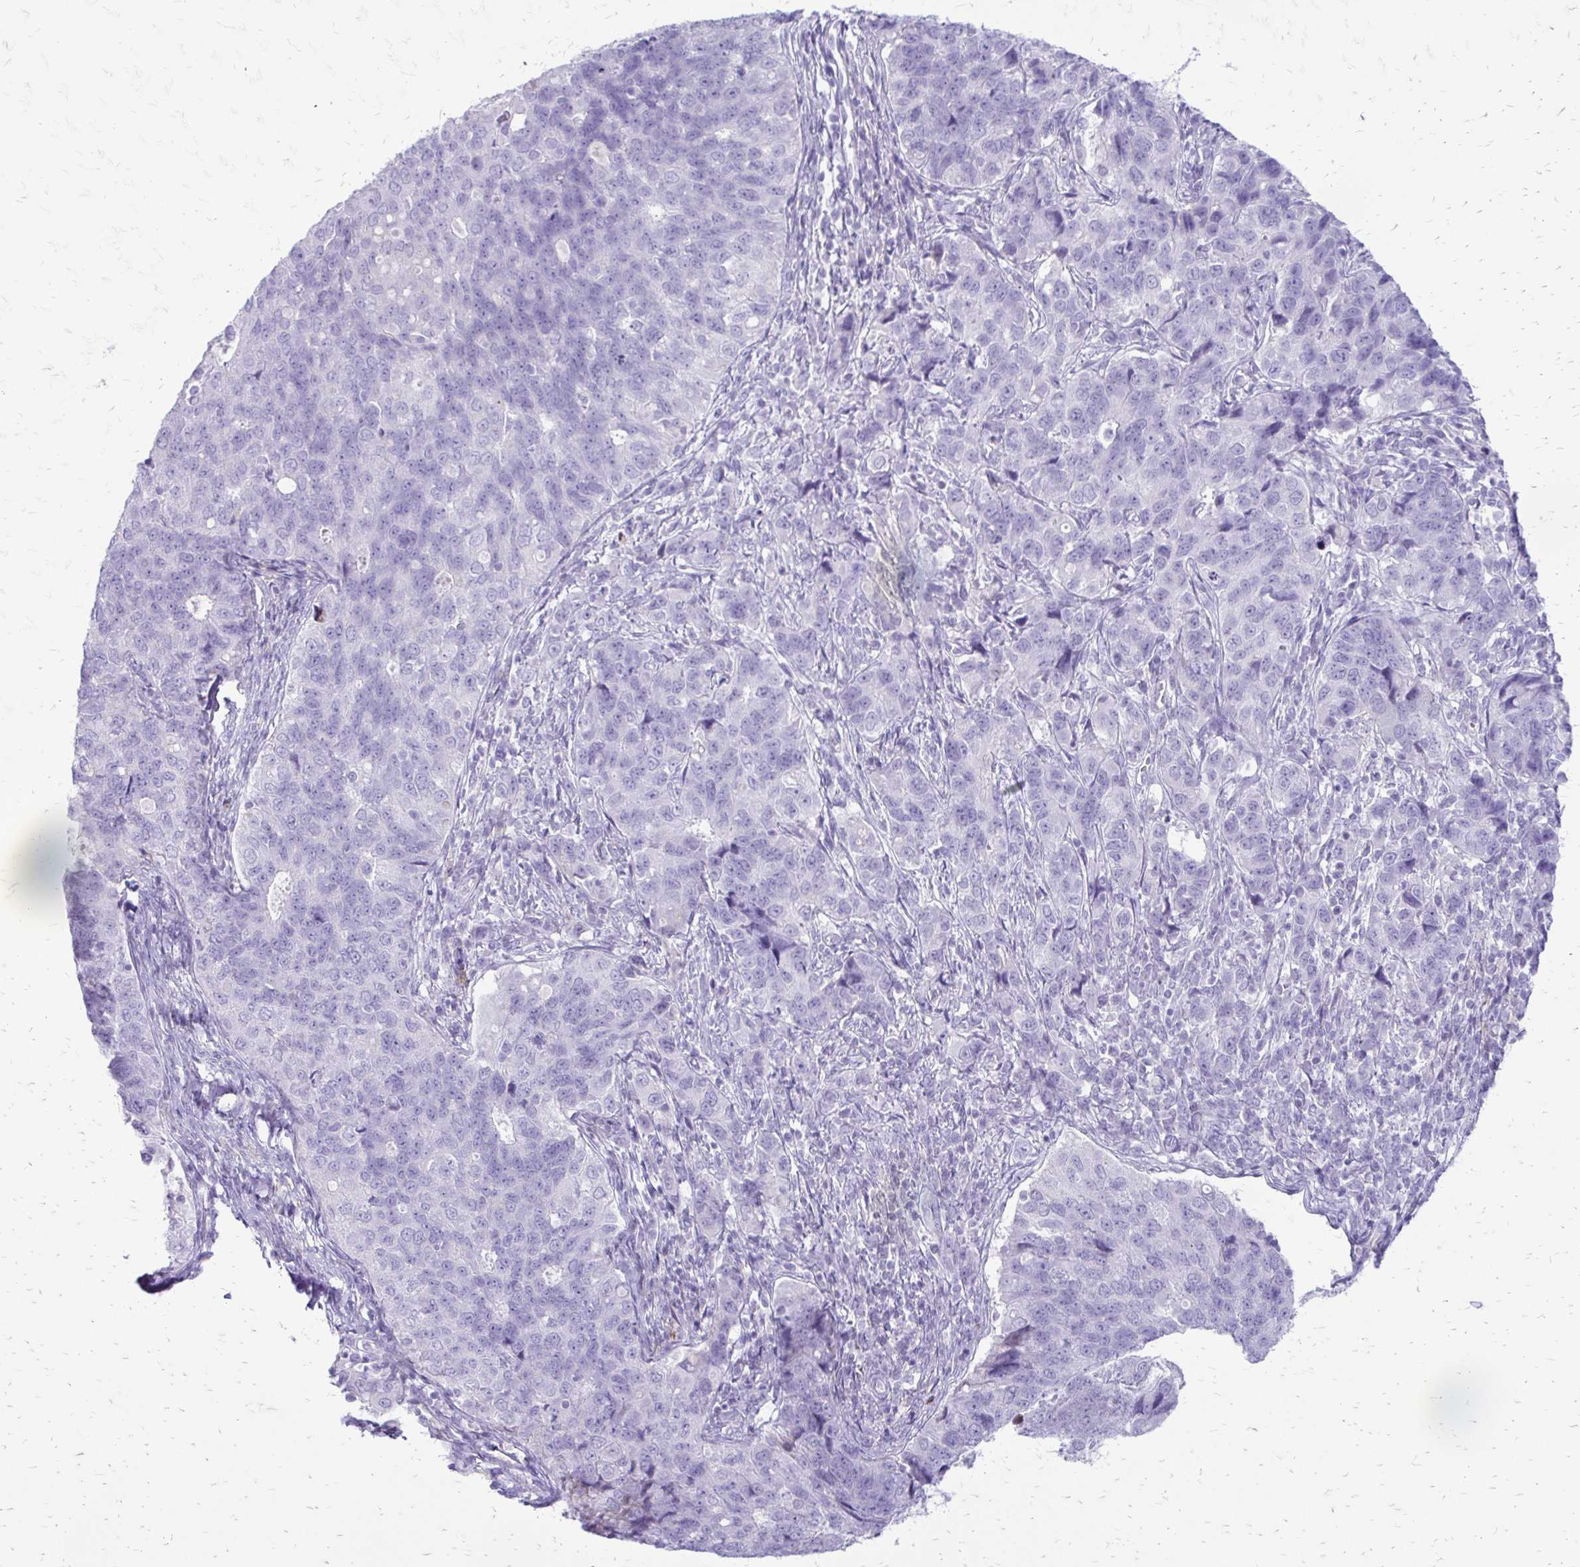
{"staining": {"intensity": "negative", "quantity": "none", "location": "none"}, "tissue": "endometrial cancer", "cell_type": "Tumor cells", "image_type": "cancer", "snomed": [{"axis": "morphology", "description": "Adenocarcinoma, NOS"}, {"axis": "topography", "description": "Endometrium"}], "caption": "High magnification brightfield microscopy of endometrial cancer stained with DAB (3,3'-diaminobenzidine) (brown) and counterstained with hematoxylin (blue): tumor cells show no significant expression.", "gene": "SIGLEC11", "patient": {"sex": "female", "age": 43}}